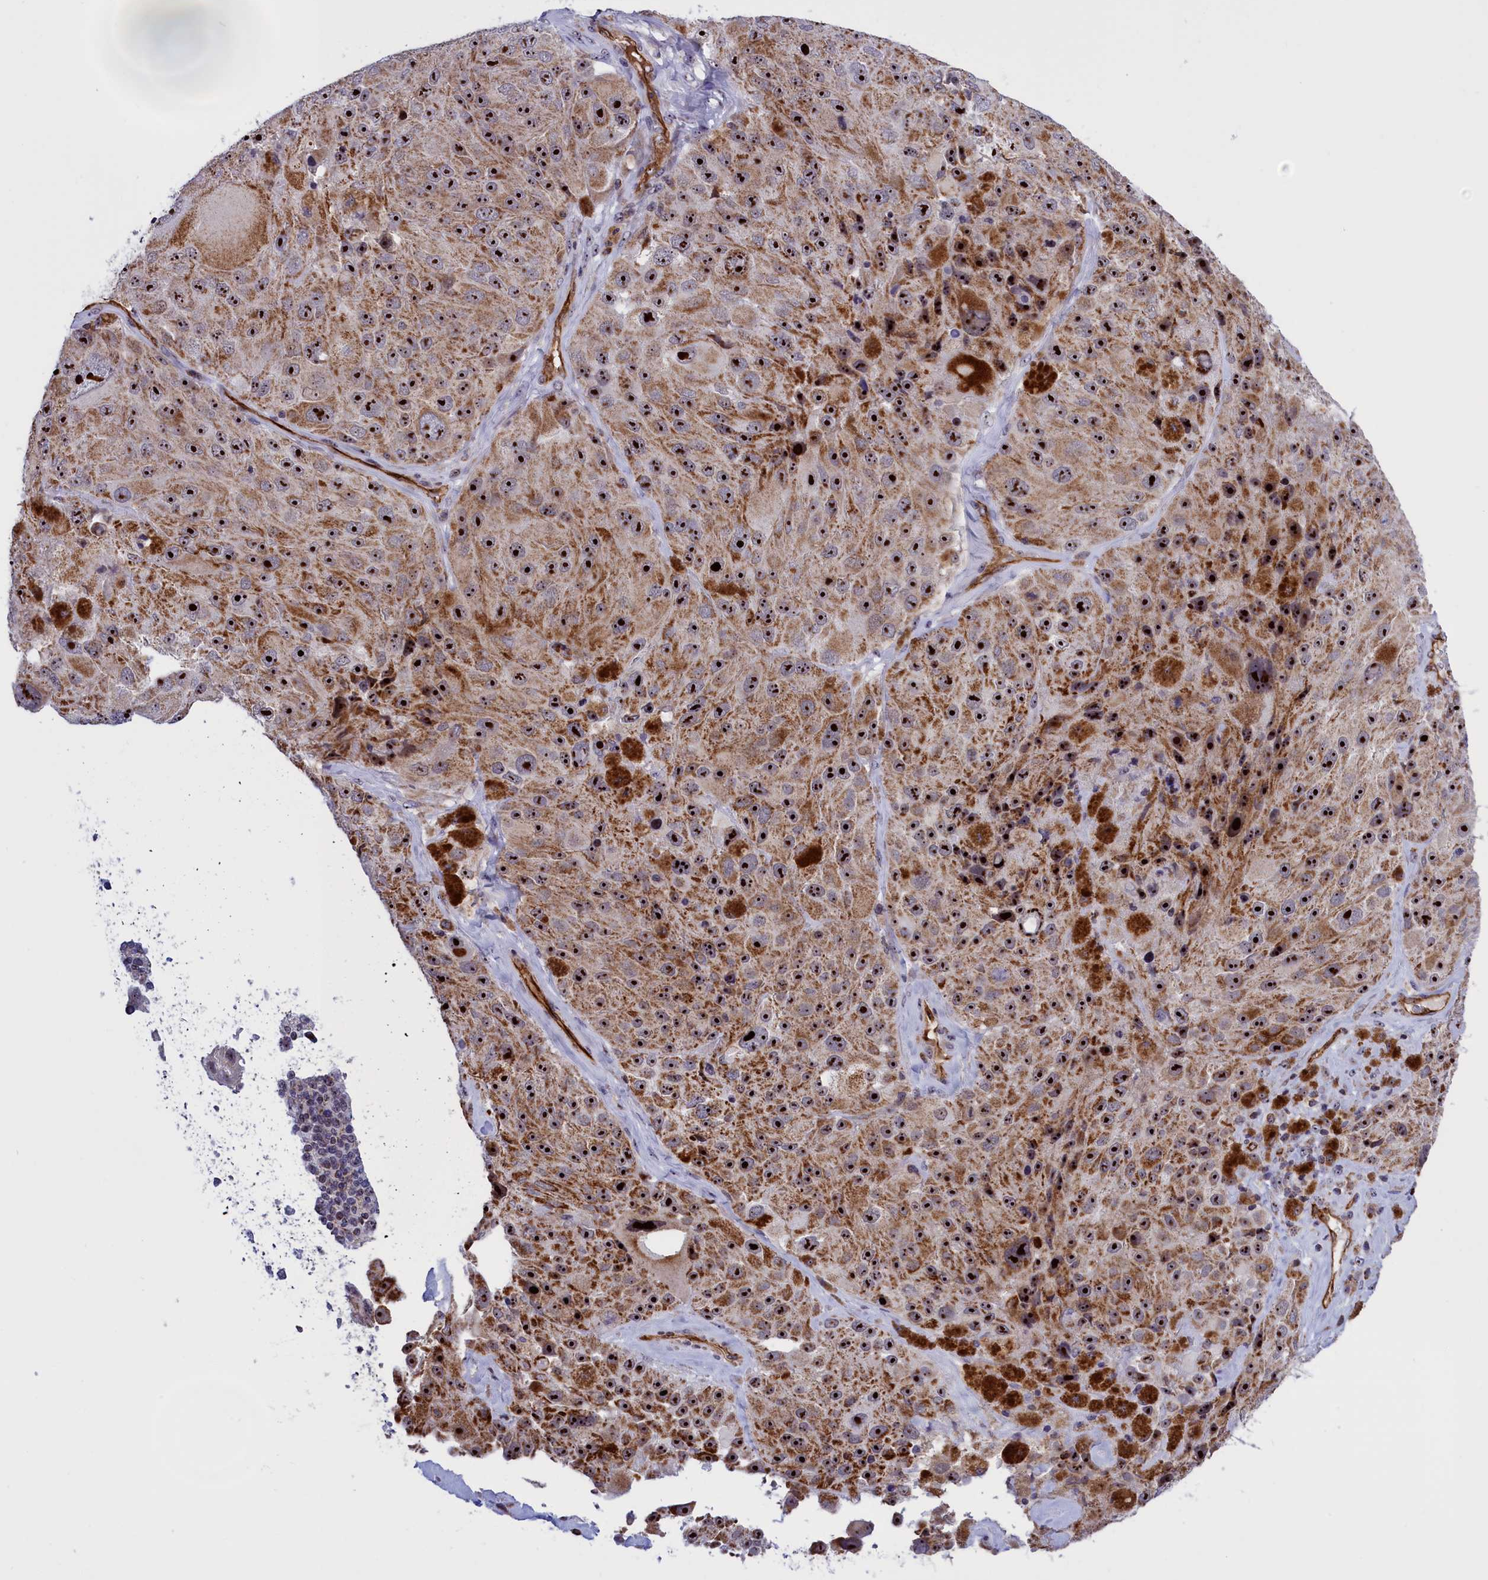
{"staining": {"intensity": "strong", "quantity": ">75%", "location": "cytoplasmic/membranous,nuclear"}, "tissue": "melanoma", "cell_type": "Tumor cells", "image_type": "cancer", "snomed": [{"axis": "morphology", "description": "Malignant melanoma, Metastatic site"}, {"axis": "topography", "description": "Lymph node"}], "caption": "Strong cytoplasmic/membranous and nuclear protein staining is identified in approximately >75% of tumor cells in melanoma.", "gene": "MPND", "patient": {"sex": "male", "age": 62}}